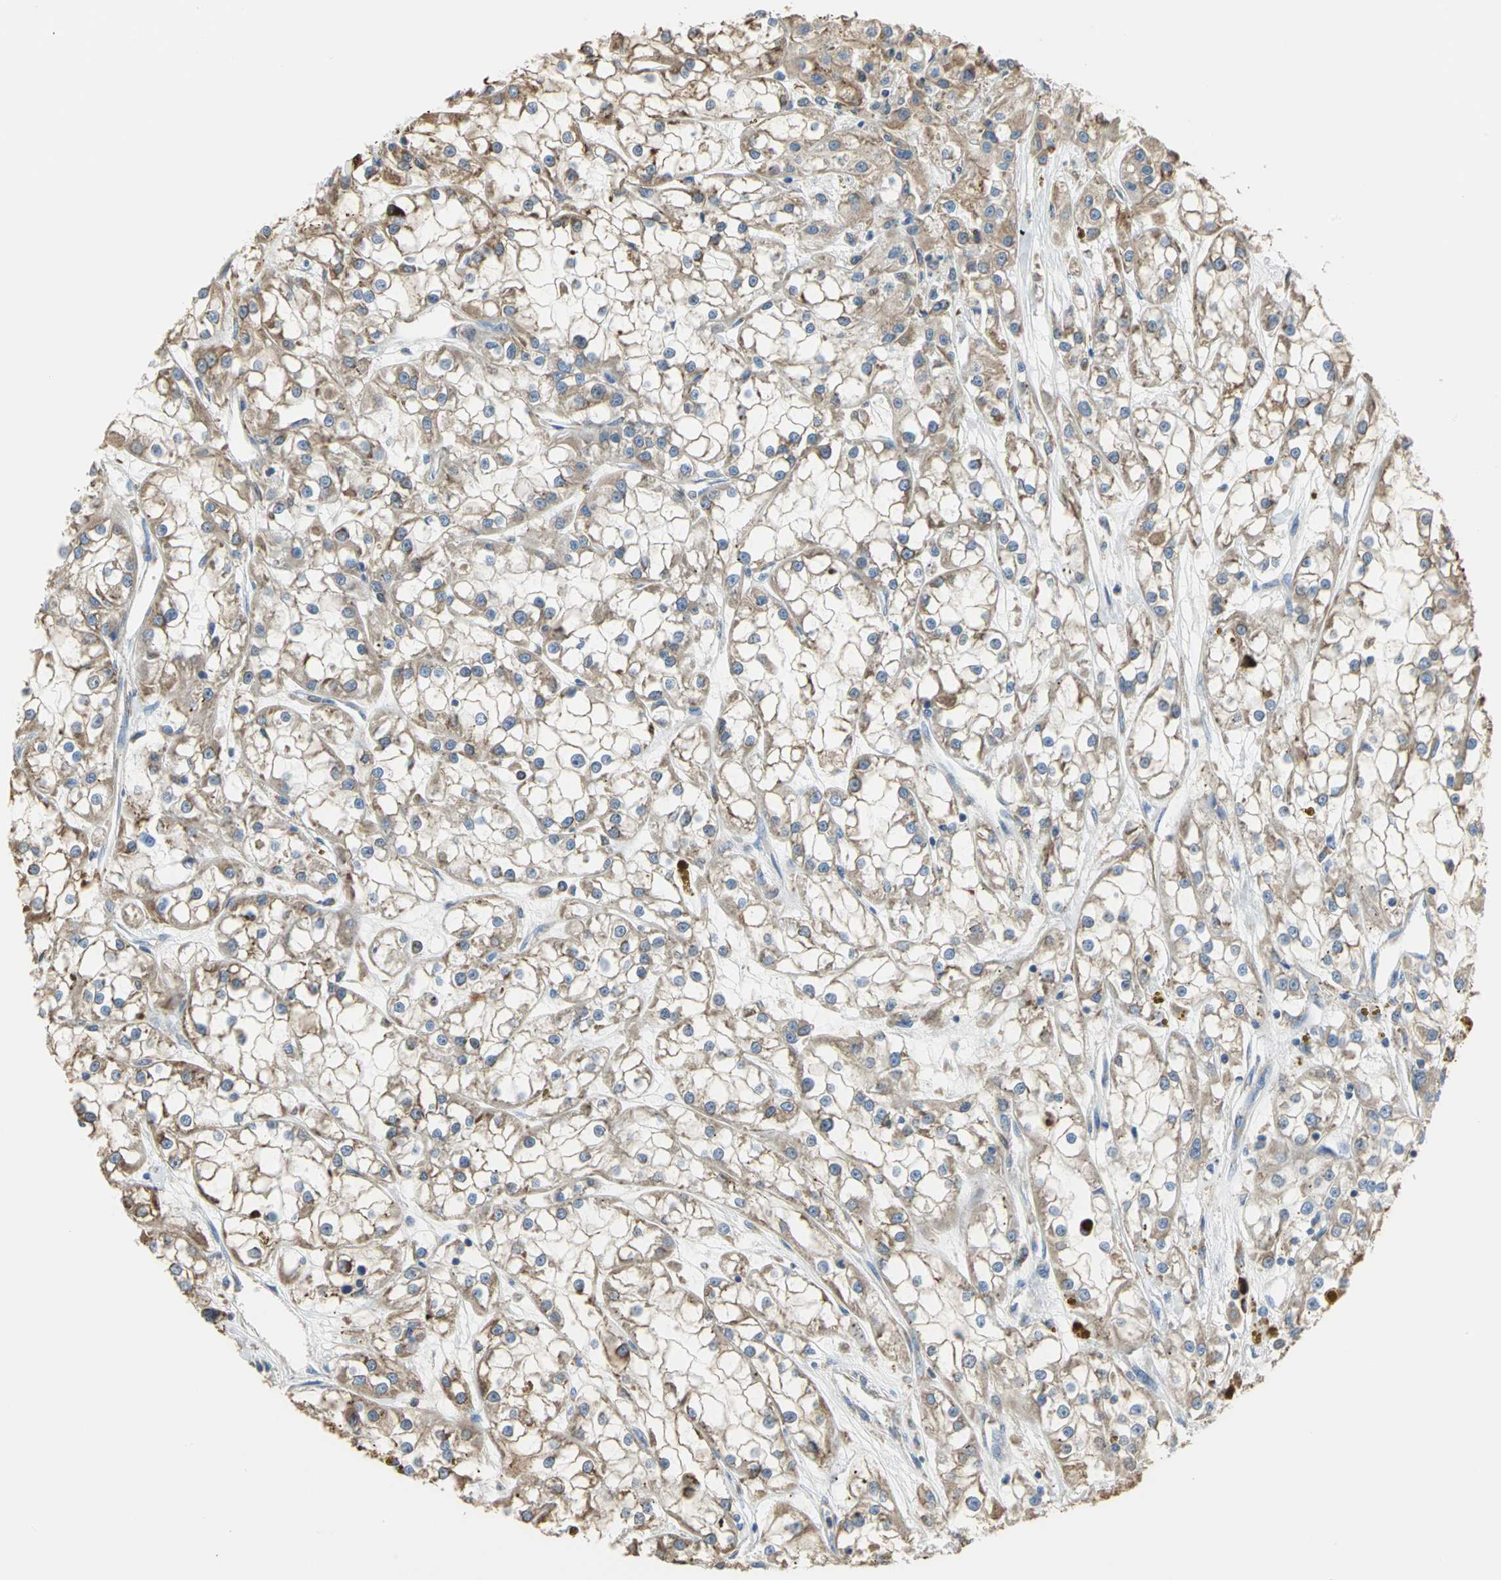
{"staining": {"intensity": "moderate", "quantity": ">75%", "location": "cytoplasmic/membranous"}, "tissue": "renal cancer", "cell_type": "Tumor cells", "image_type": "cancer", "snomed": [{"axis": "morphology", "description": "Adenocarcinoma, NOS"}, {"axis": "topography", "description": "Kidney"}], "caption": "About >75% of tumor cells in adenocarcinoma (renal) reveal moderate cytoplasmic/membranous protein staining as visualized by brown immunohistochemical staining.", "gene": "SDF2L1", "patient": {"sex": "female", "age": 52}}